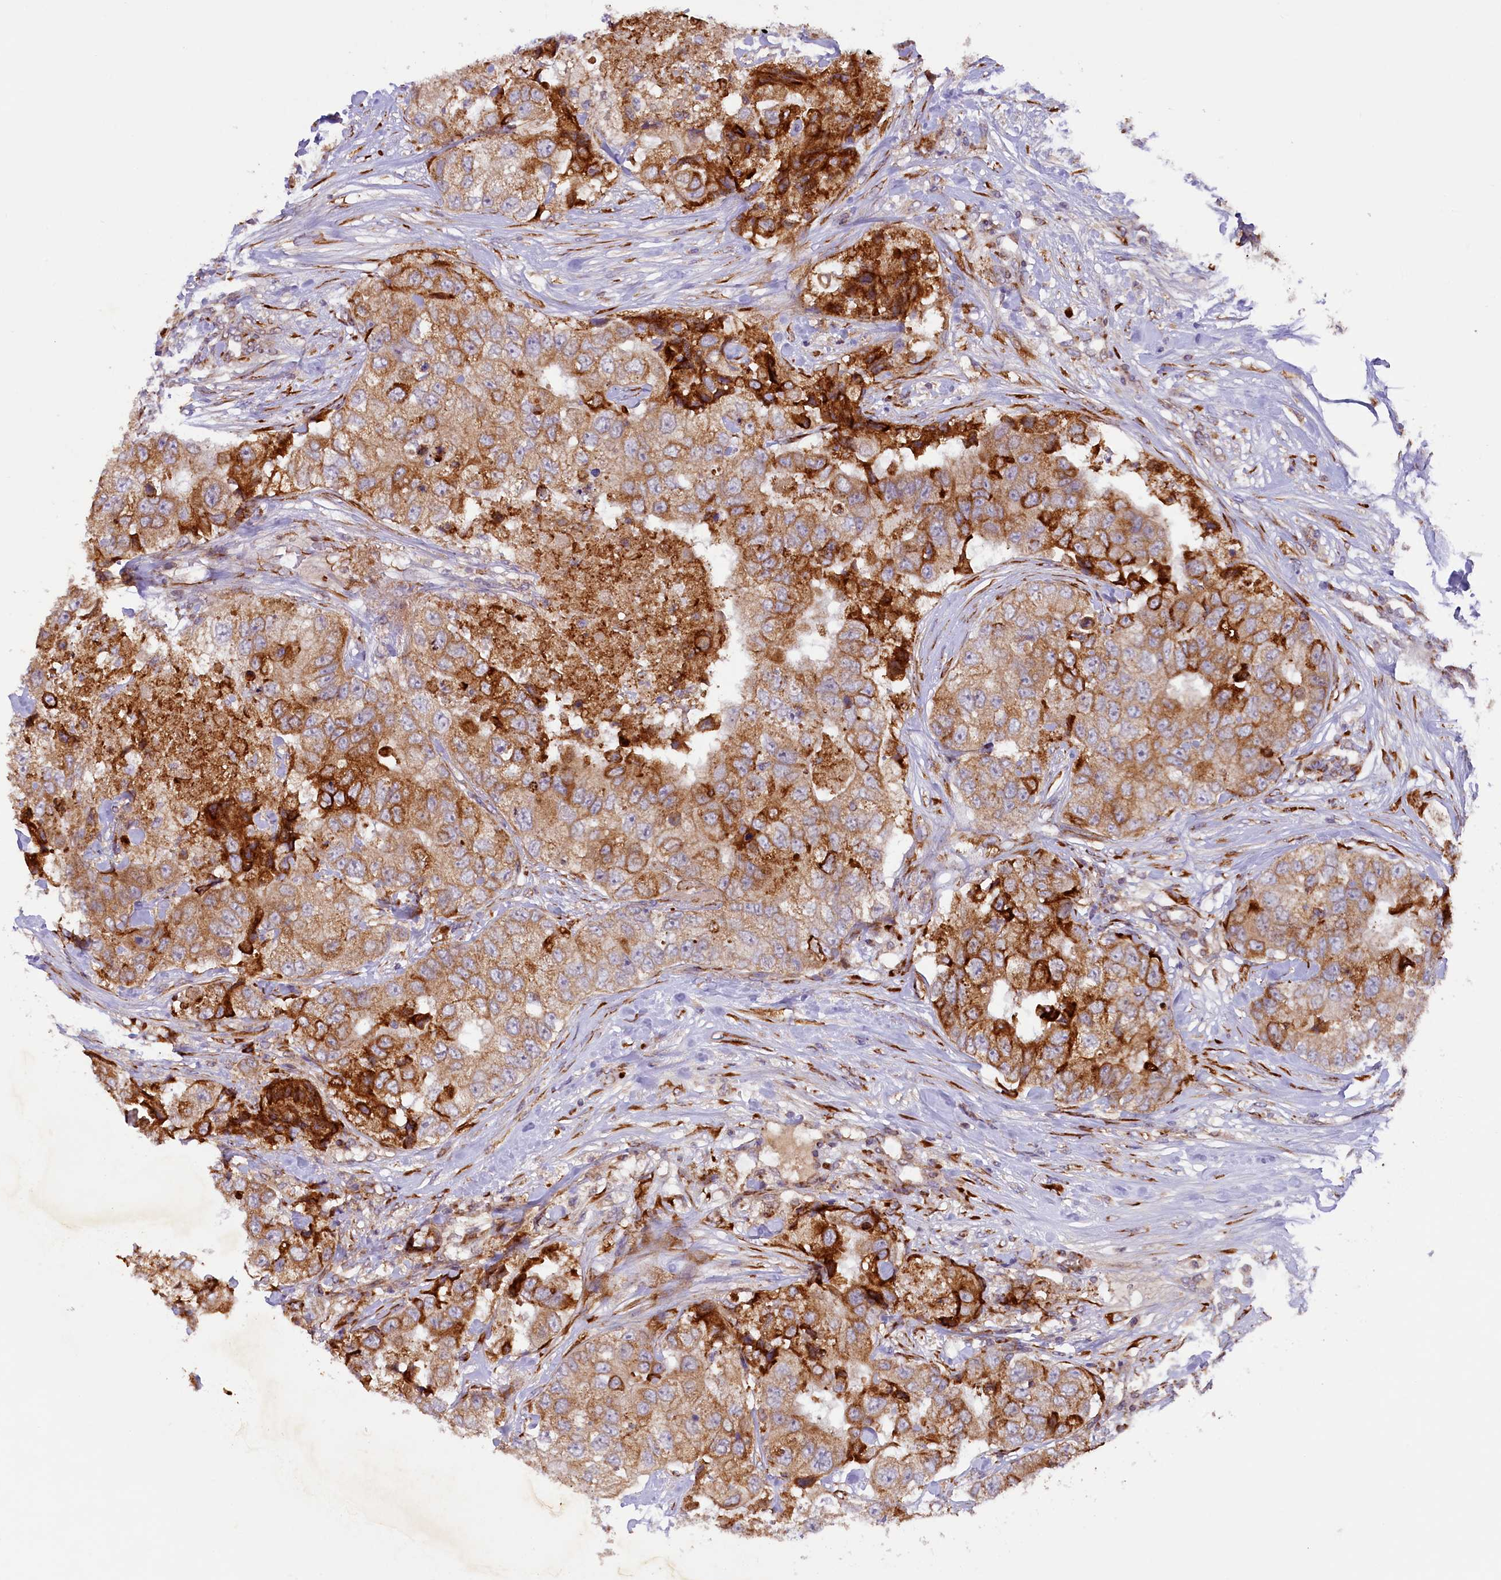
{"staining": {"intensity": "strong", "quantity": "25%-75%", "location": "cytoplasmic/membranous"}, "tissue": "breast cancer", "cell_type": "Tumor cells", "image_type": "cancer", "snomed": [{"axis": "morphology", "description": "Duct carcinoma"}, {"axis": "topography", "description": "Breast"}], "caption": "A brown stain highlights strong cytoplasmic/membranous positivity of a protein in breast cancer (intraductal carcinoma) tumor cells.", "gene": "SSC5D", "patient": {"sex": "female", "age": 62}}